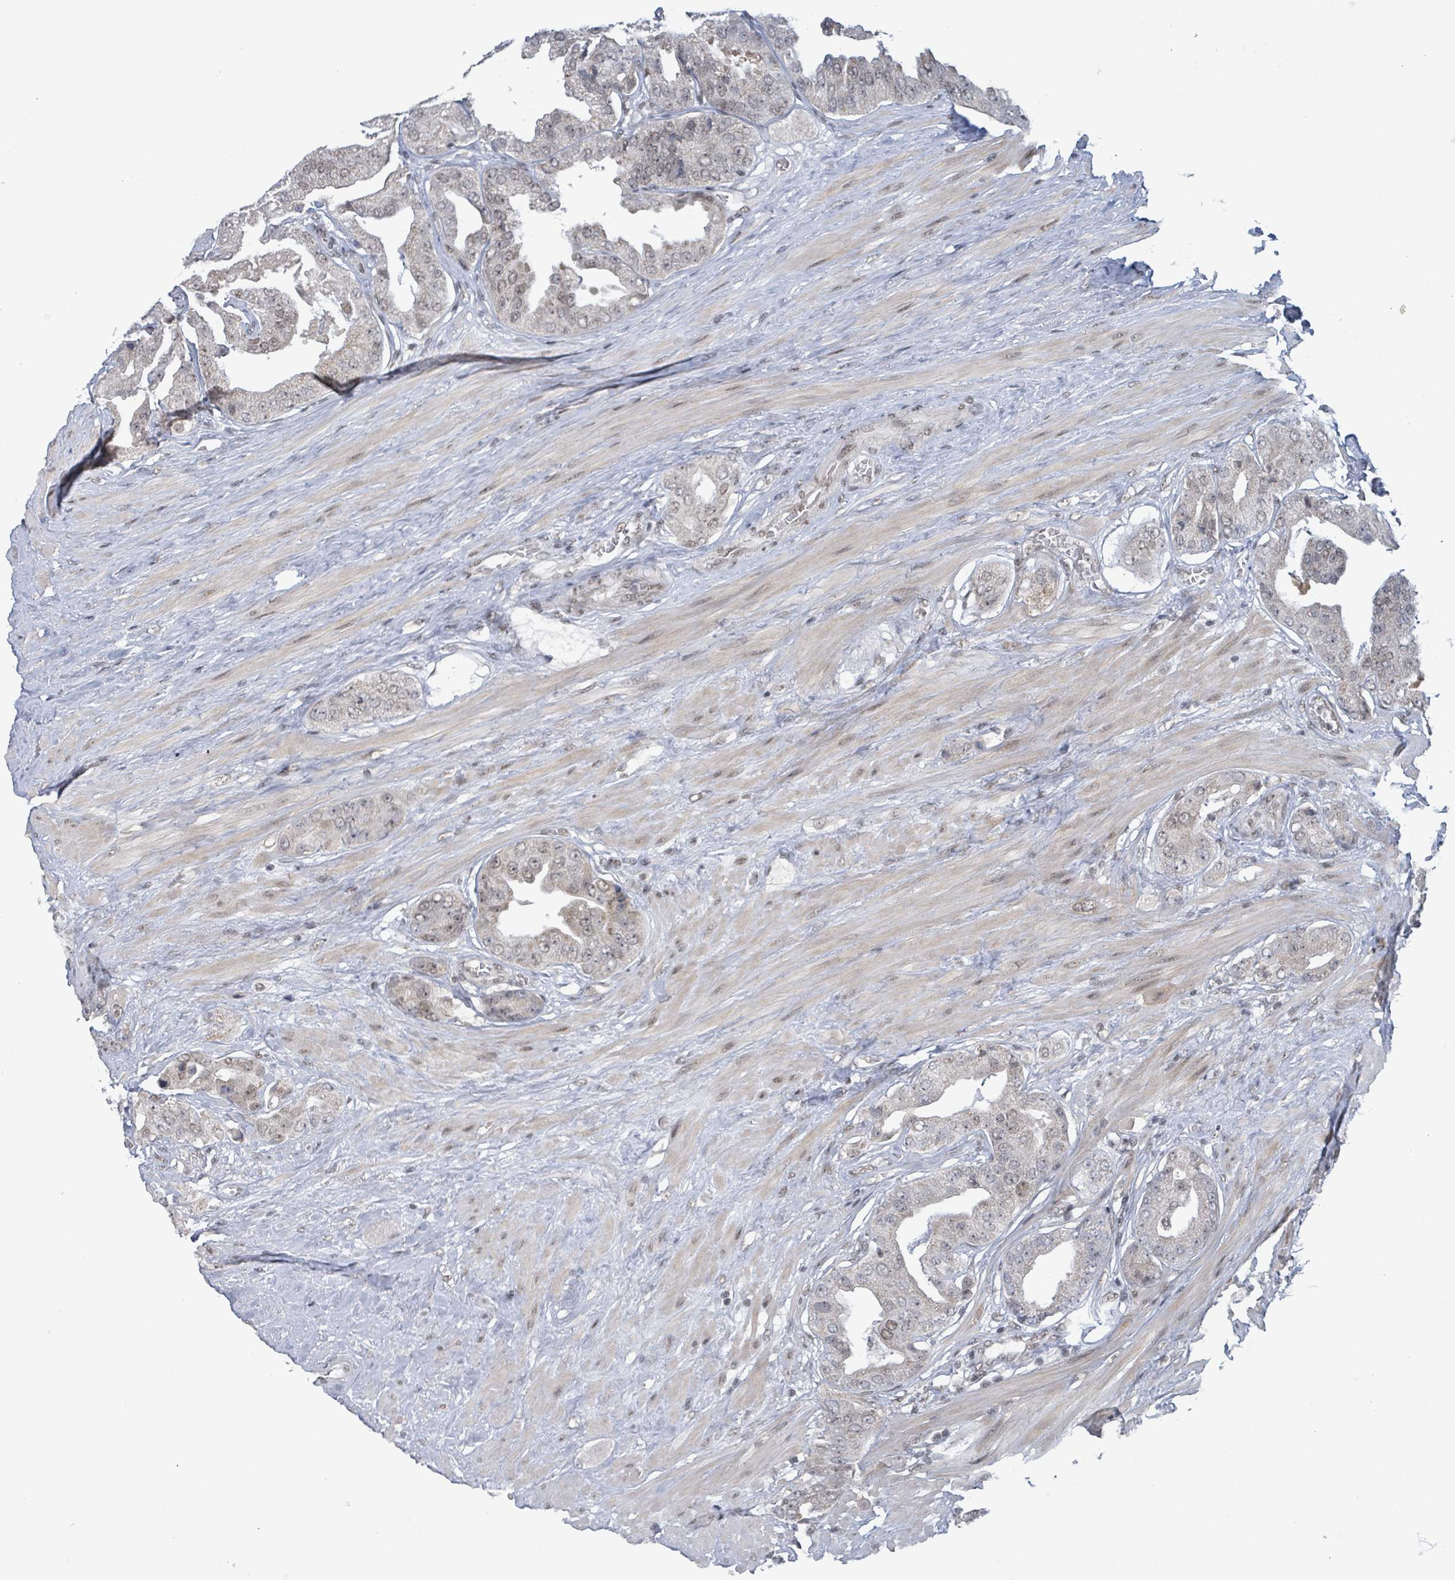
{"staining": {"intensity": "weak", "quantity": "25%-75%", "location": "nuclear"}, "tissue": "prostate cancer", "cell_type": "Tumor cells", "image_type": "cancer", "snomed": [{"axis": "morphology", "description": "Adenocarcinoma, High grade"}, {"axis": "topography", "description": "Prostate"}], "caption": "Immunohistochemical staining of human prostate cancer reveals weak nuclear protein positivity in approximately 25%-75% of tumor cells.", "gene": "BANP", "patient": {"sex": "male", "age": 63}}